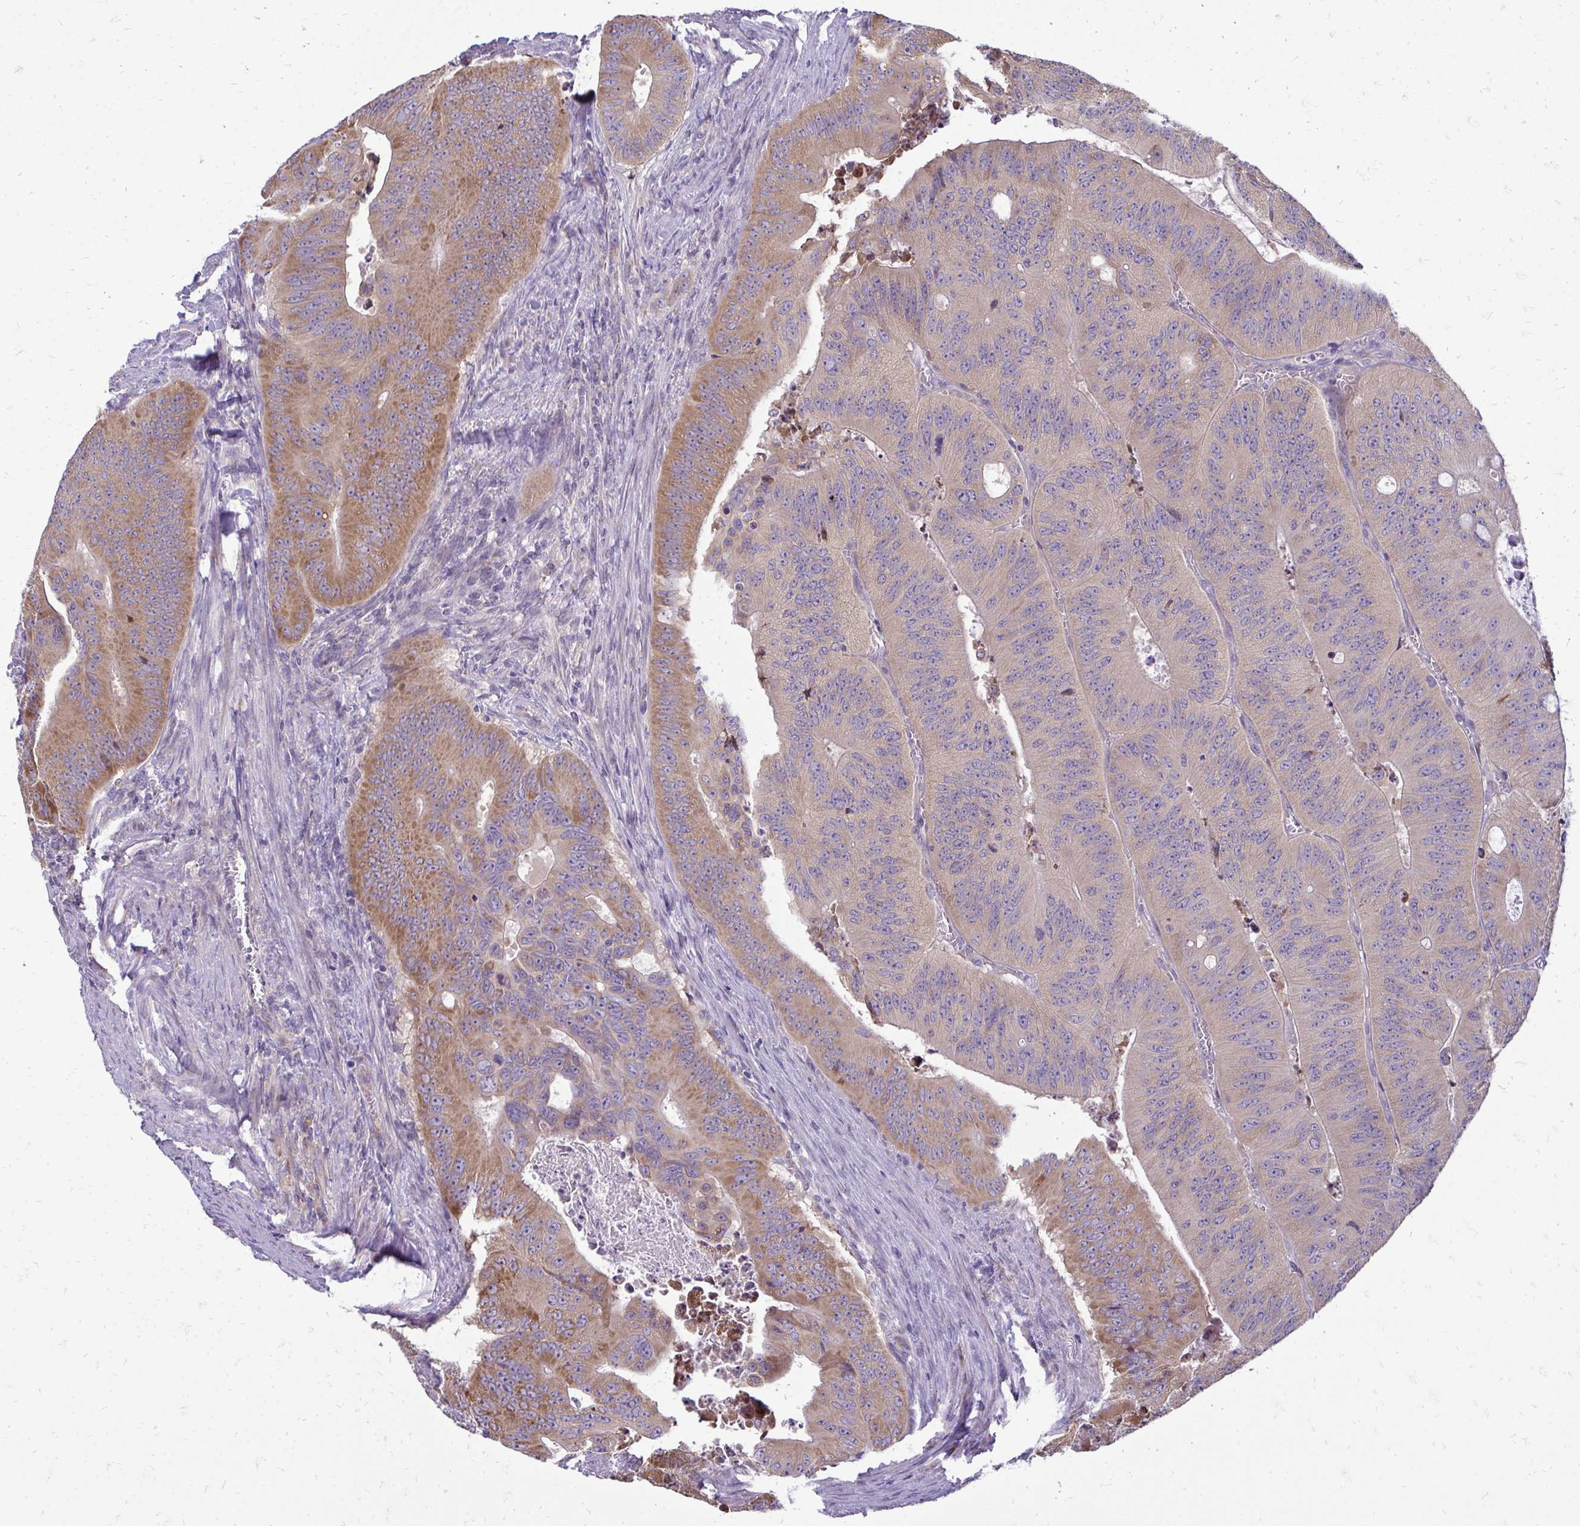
{"staining": {"intensity": "moderate", "quantity": ">75%", "location": "cytoplasmic/membranous"}, "tissue": "colorectal cancer", "cell_type": "Tumor cells", "image_type": "cancer", "snomed": [{"axis": "morphology", "description": "Adenocarcinoma, NOS"}, {"axis": "topography", "description": "Colon"}], "caption": "A brown stain highlights moderate cytoplasmic/membranous expression of a protein in colorectal cancer (adenocarcinoma) tumor cells. The protein is shown in brown color, while the nuclei are stained blue.", "gene": "RPLP2", "patient": {"sex": "male", "age": 62}}